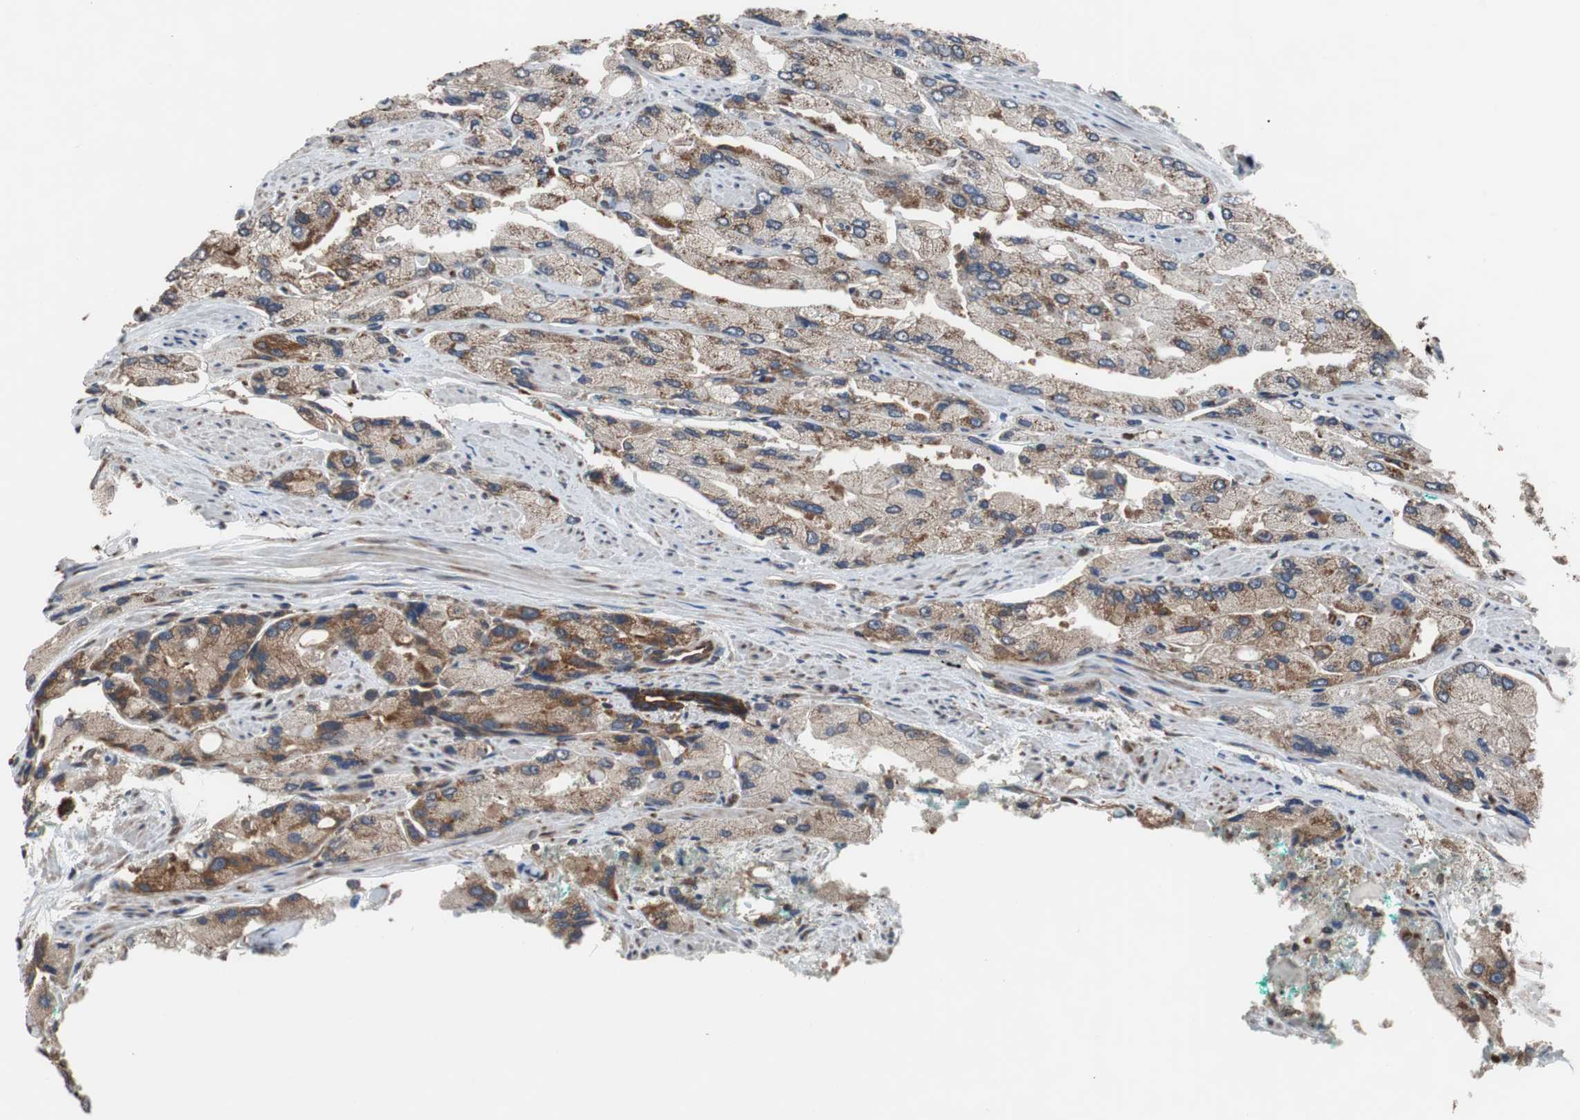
{"staining": {"intensity": "moderate", "quantity": "25%-75%", "location": "cytoplasmic/membranous"}, "tissue": "prostate cancer", "cell_type": "Tumor cells", "image_type": "cancer", "snomed": [{"axis": "morphology", "description": "Adenocarcinoma, High grade"}, {"axis": "topography", "description": "Prostate"}], "caption": "DAB immunohistochemical staining of human adenocarcinoma (high-grade) (prostate) displays moderate cytoplasmic/membranous protein positivity in approximately 25%-75% of tumor cells.", "gene": "USP10", "patient": {"sex": "male", "age": 58}}